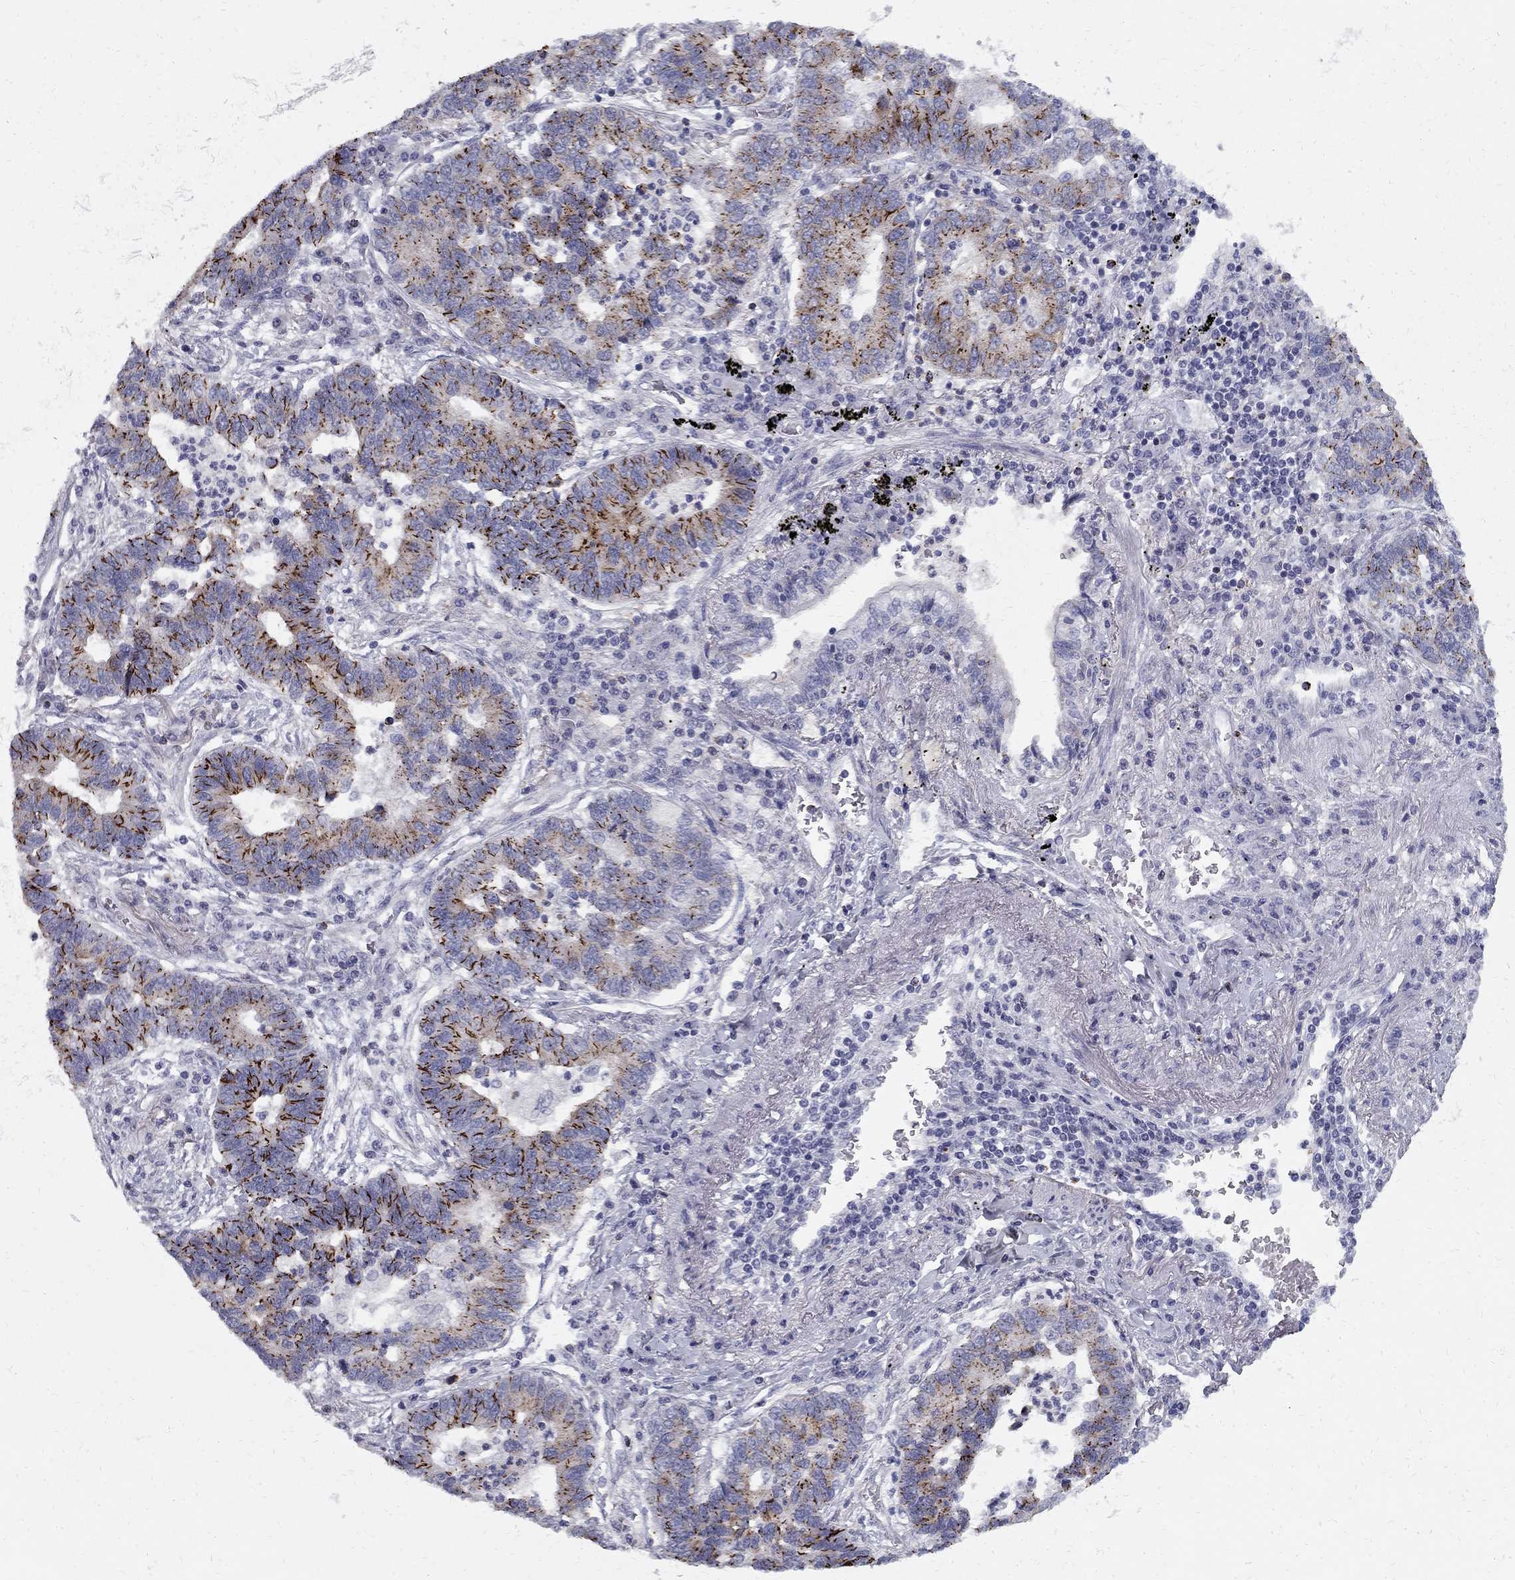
{"staining": {"intensity": "strong", "quantity": "25%-75%", "location": "cytoplasmic/membranous"}, "tissue": "lung cancer", "cell_type": "Tumor cells", "image_type": "cancer", "snomed": [{"axis": "morphology", "description": "Adenocarcinoma, NOS"}, {"axis": "topography", "description": "Lung"}], "caption": "IHC of lung cancer (adenocarcinoma) exhibits high levels of strong cytoplasmic/membranous positivity in about 25%-75% of tumor cells.", "gene": "CLIC6", "patient": {"sex": "female", "age": 57}}